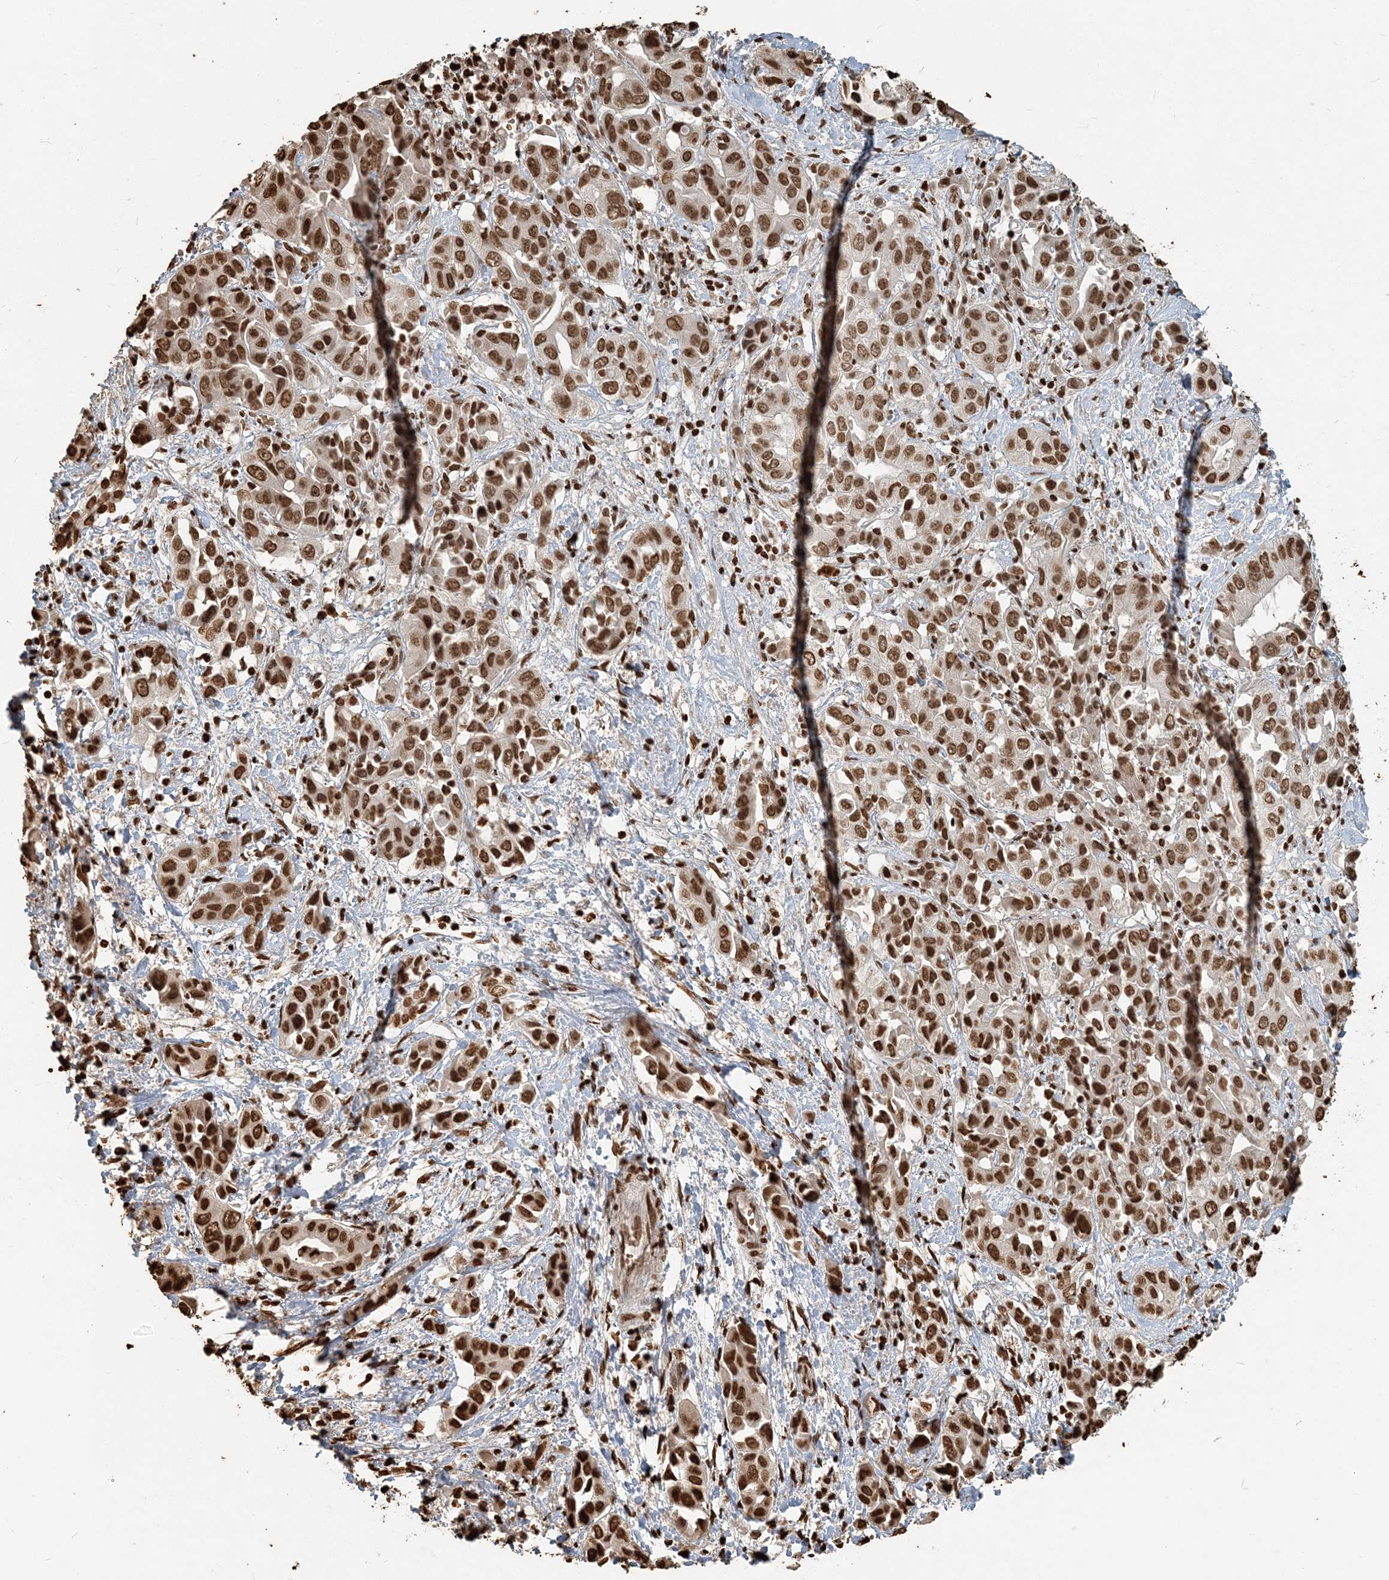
{"staining": {"intensity": "strong", "quantity": ">75%", "location": "nuclear"}, "tissue": "liver cancer", "cell_type": "Tumor cells", "image_type": "cancer", "snomed": [{"axis": "morphology", "description": "Cholangiocarcinoma"}, {"axis": "topography", "description": "Liver"}], "caption": "Liver cholangiocarcinoma stained with a brown dye exhibits strong nuclear positive expression in approximately >75% of tumor cells.", "gene": "H3-3B", "patient": {"sex": "female", "age": 52}}